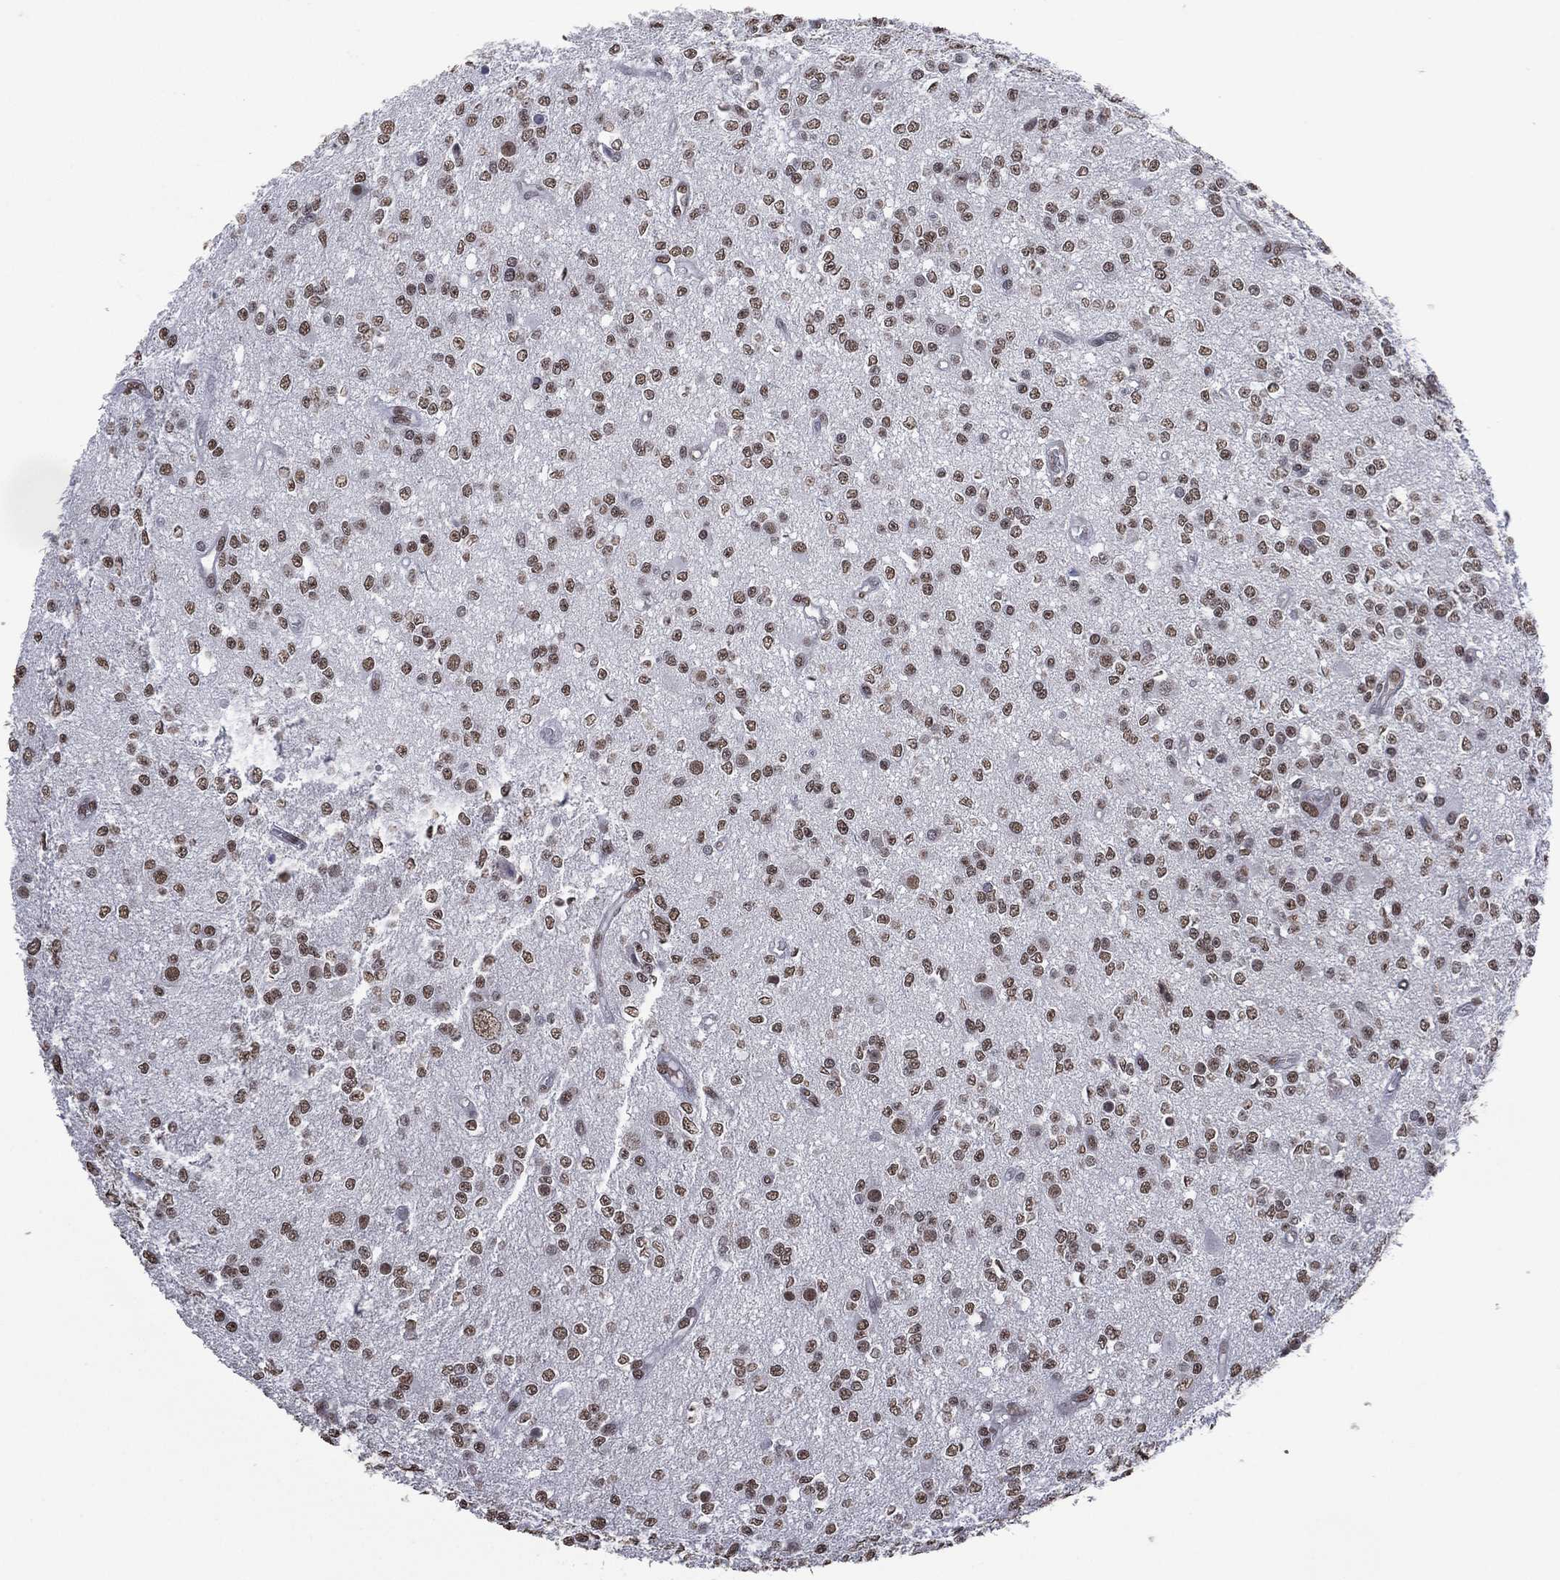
{"staining": {"intensity": "moderate", "quantity": ">75%", "location": "nuclear"}, "tissue": "glioma", "cell_type": "Tumor cells", "image_type": "cancer", "snomed": [{"axis": "morphology", "description": "Glioma, malignant, Low grade"}, {"axis": "topography", "description": "Brain"}], "caption": "Immunohistochemistry (IHC) of glioma demonstrates medium levels of moderate nuclear positivity in about >75% of tumor cells.", "gene": "EHMT1", "patient": {"sex": "female", "age": 45}}